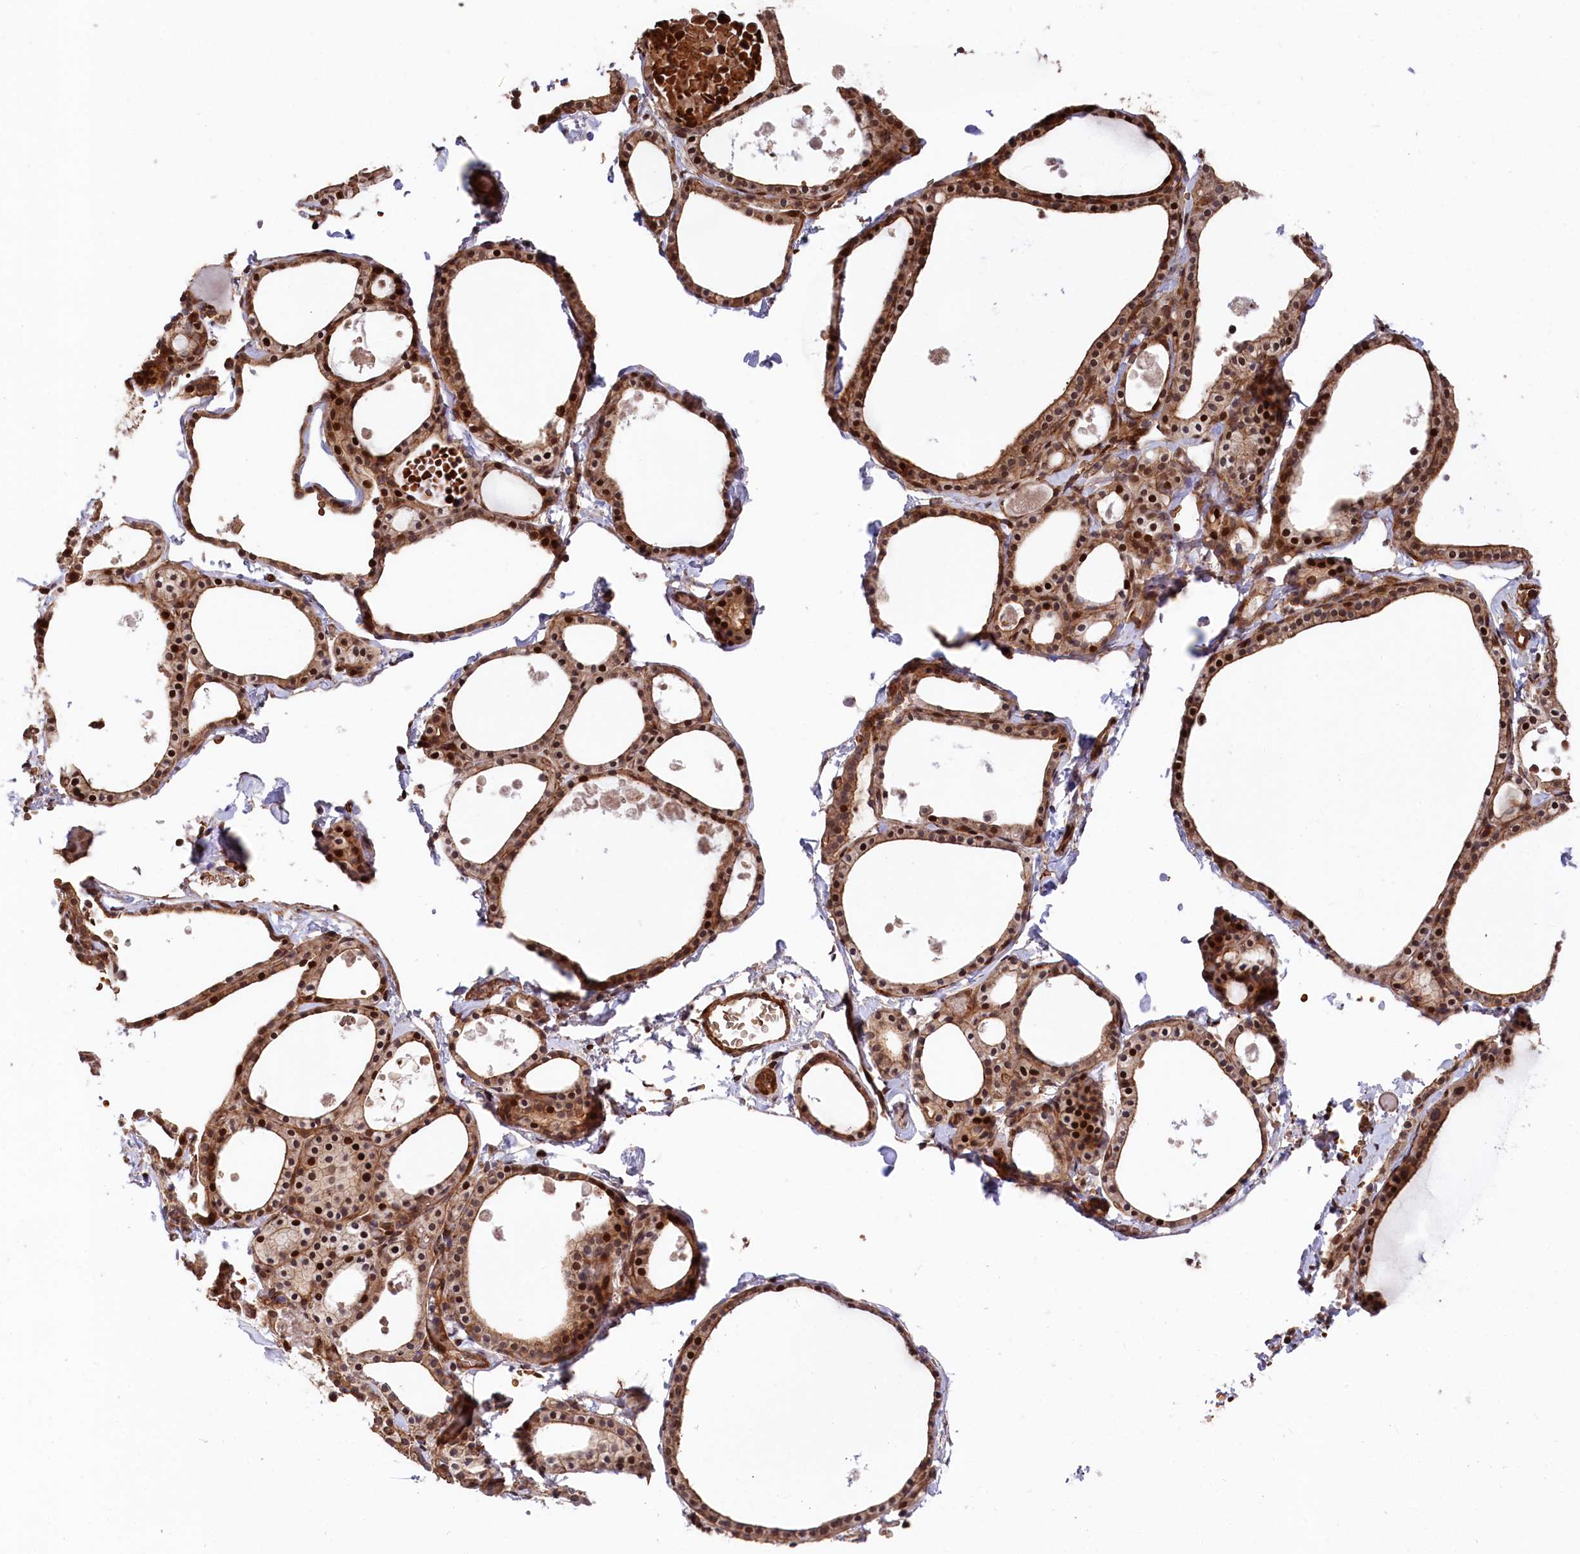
{"staining": {"intensity": "strong", "quantity": ">75%", "location": "cytoplasmic/membranous,nuclear"}, "tissue": "thyroid gland", "cell_type": "Glandular cells", "image_type": "normal", "snomed": [{"axis": "morphology", "description": "Normal tissue, NOS"}, {"axis": "topography", "description": "Thyroid gland"}], "caption": "Benign thyroid gland was stained to show a protein in brown. There is high levels of strong cytoplasmic/membranous,nuclear positivity in about >75% of glandular cells.", "gene": "TNKS1BP1", "patient": {"sex": "male", "age": 56}}